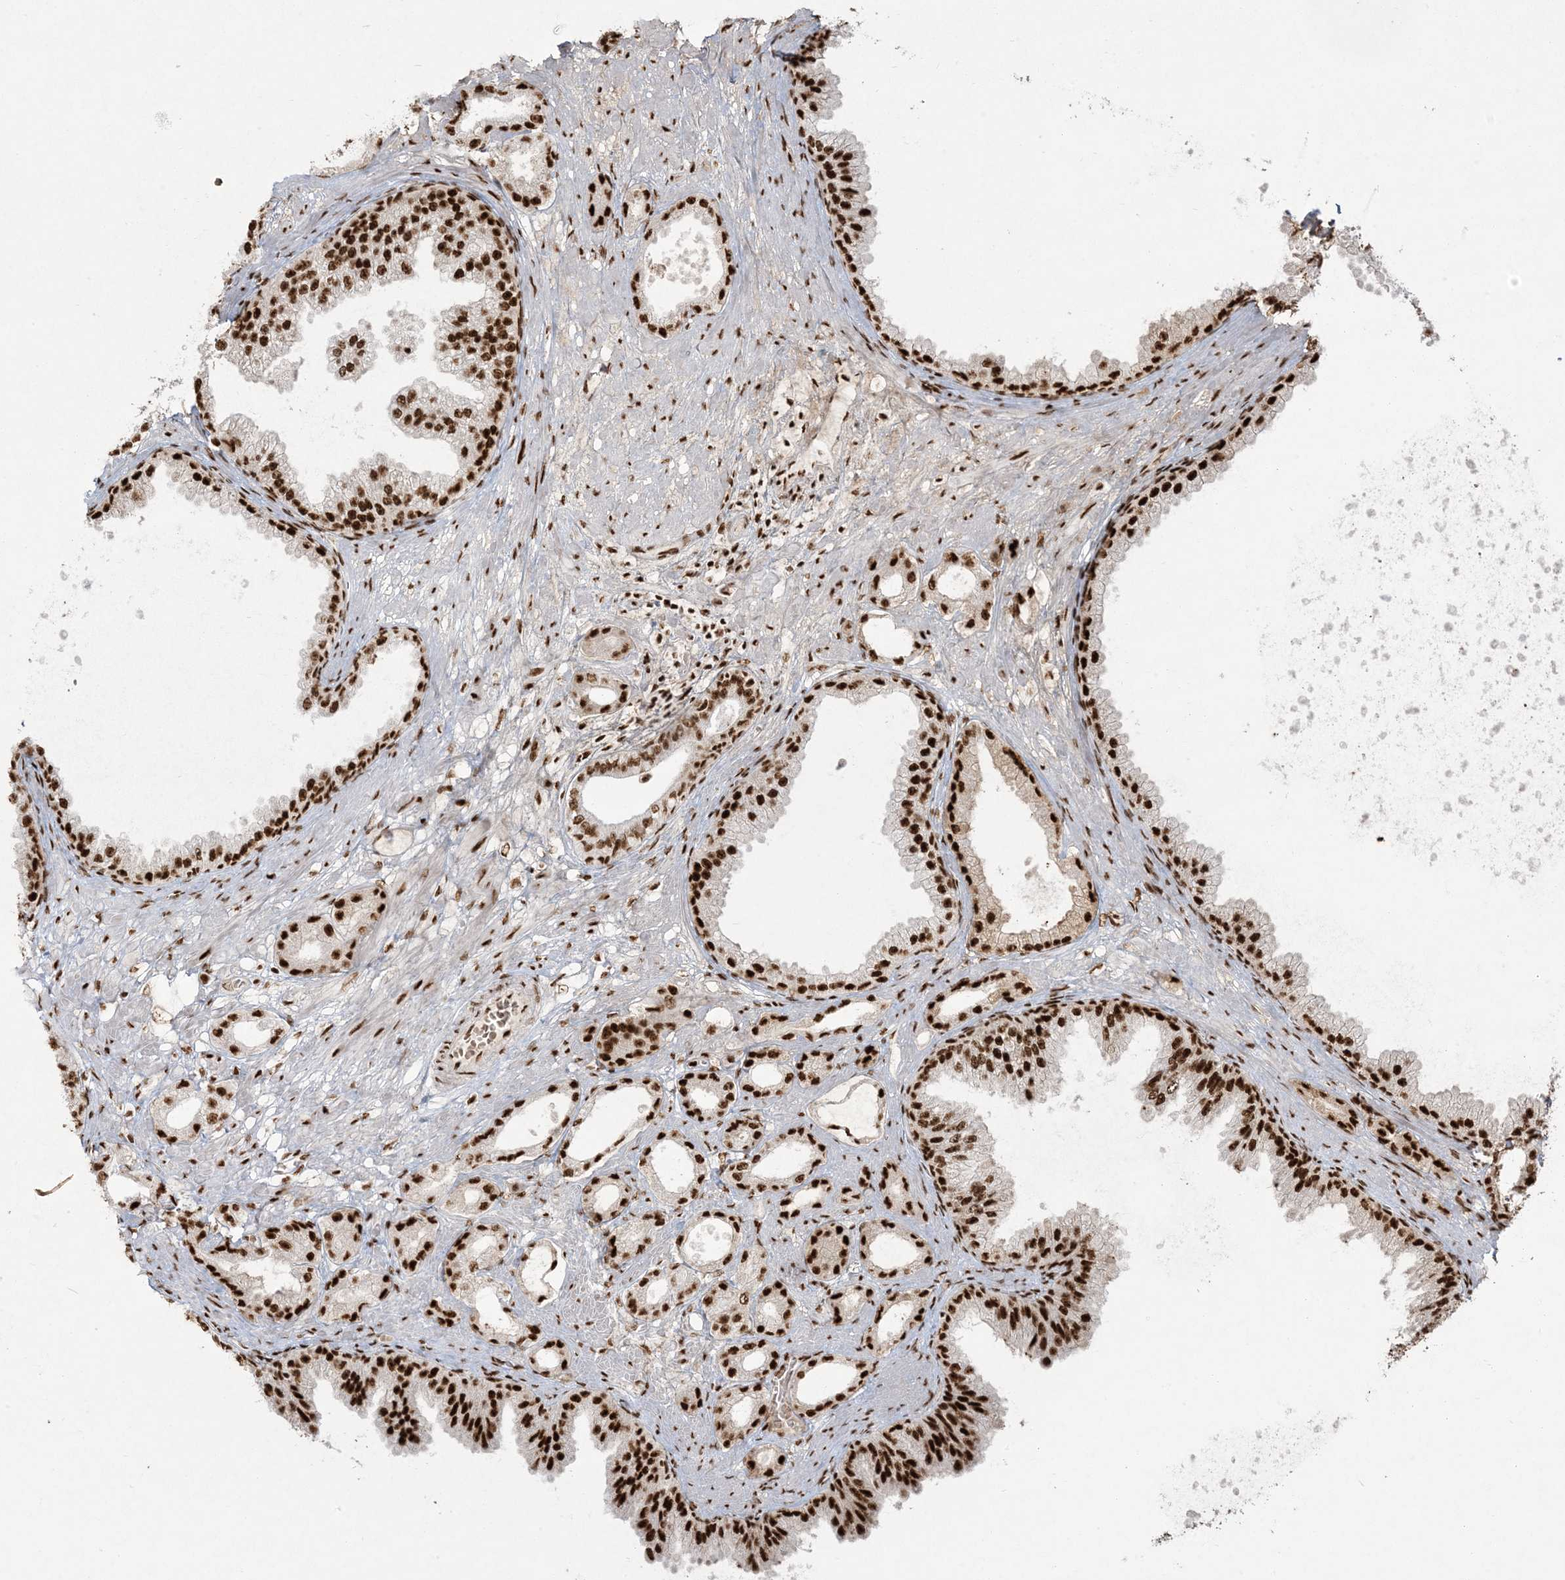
{"staining": {"intensity": "strong", "quantity": ">75%", "location": "nuclear"}, "tissue": "prostate cancer", "cell_type": "Tumor cells", "image_type": "cancer", "snomed": [{"axis": "morphology", "description": "Adenocarcinoma, Low grade"}, {"axis": "topography", "description": "Prostate"}], "caption": "A brown stain shows strong nuclear positivity of a protein in human prostate cancer tumor cells. The staining was performed using DAB (3,3'-diaminobenzidine) to visualize the protein expression in brown, while the nuclei were stained in blue with hematoxylin (Magnification: 20x).", "gene": "RBM10", "patient": {"sex": "male", "age": 63}}